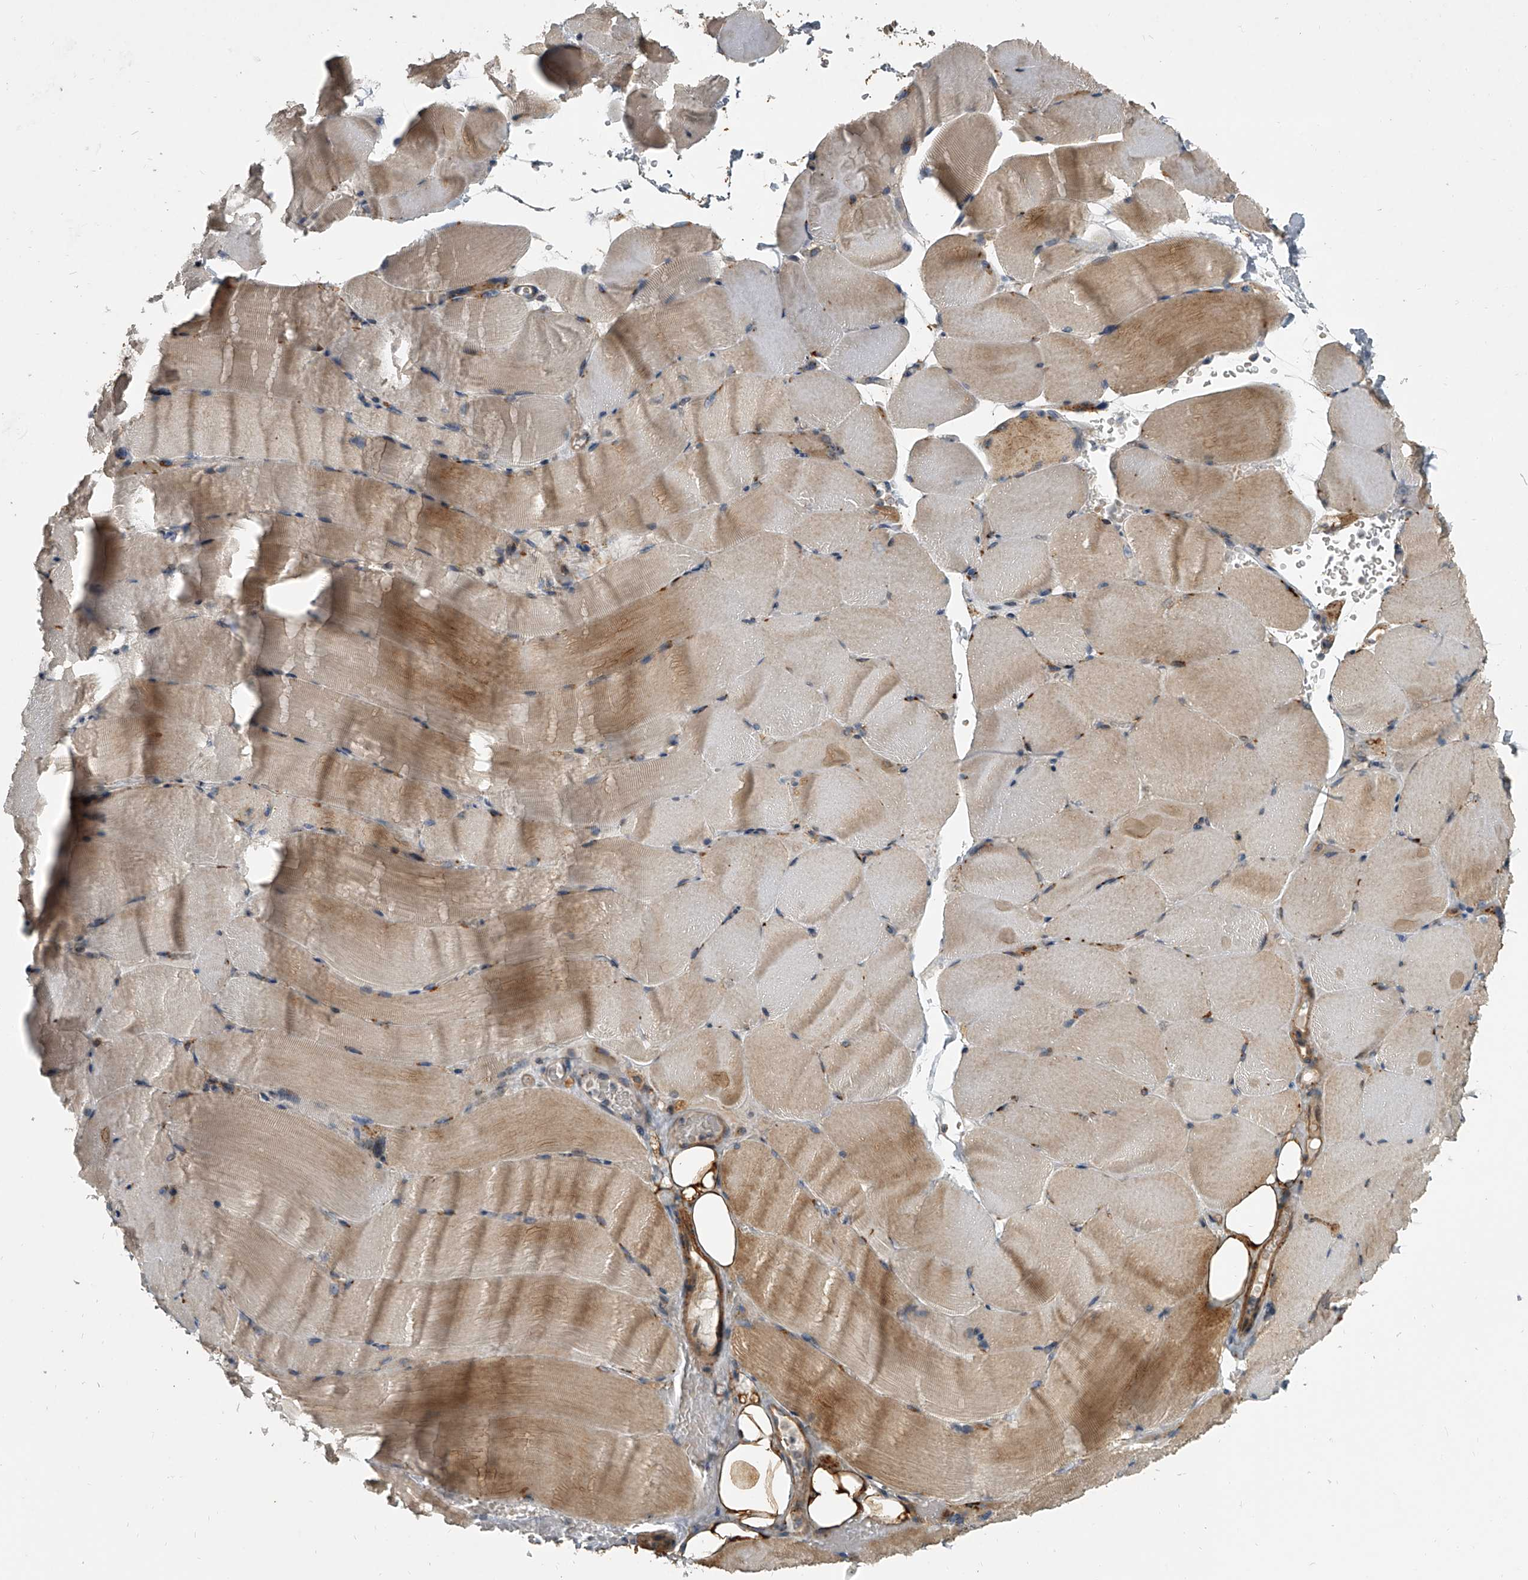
{"staining": {"intensity": "moderate", "quantity": "25%-75%", "location": "cytoplasmic/membranous"}, "tissue": "skeletal muscle", "cell_type": "Myocytes", "image_type": "normal", "snomed": [{"axis": "morphology", "description": "Normal tissue, NOS"}, {"axis": "topography", "description": "Skeletal muscle"}, {"axis": "topography", "description": "Parathyroid gland"}], "caption": "Protein expression analysis of benign human skeletal muscle reveals moderate cytoplasmic/membranous expression in about 25%-75% of myocytes.", "gene": "DOCK9", "patient": {"sex": "female", "age": 37}}